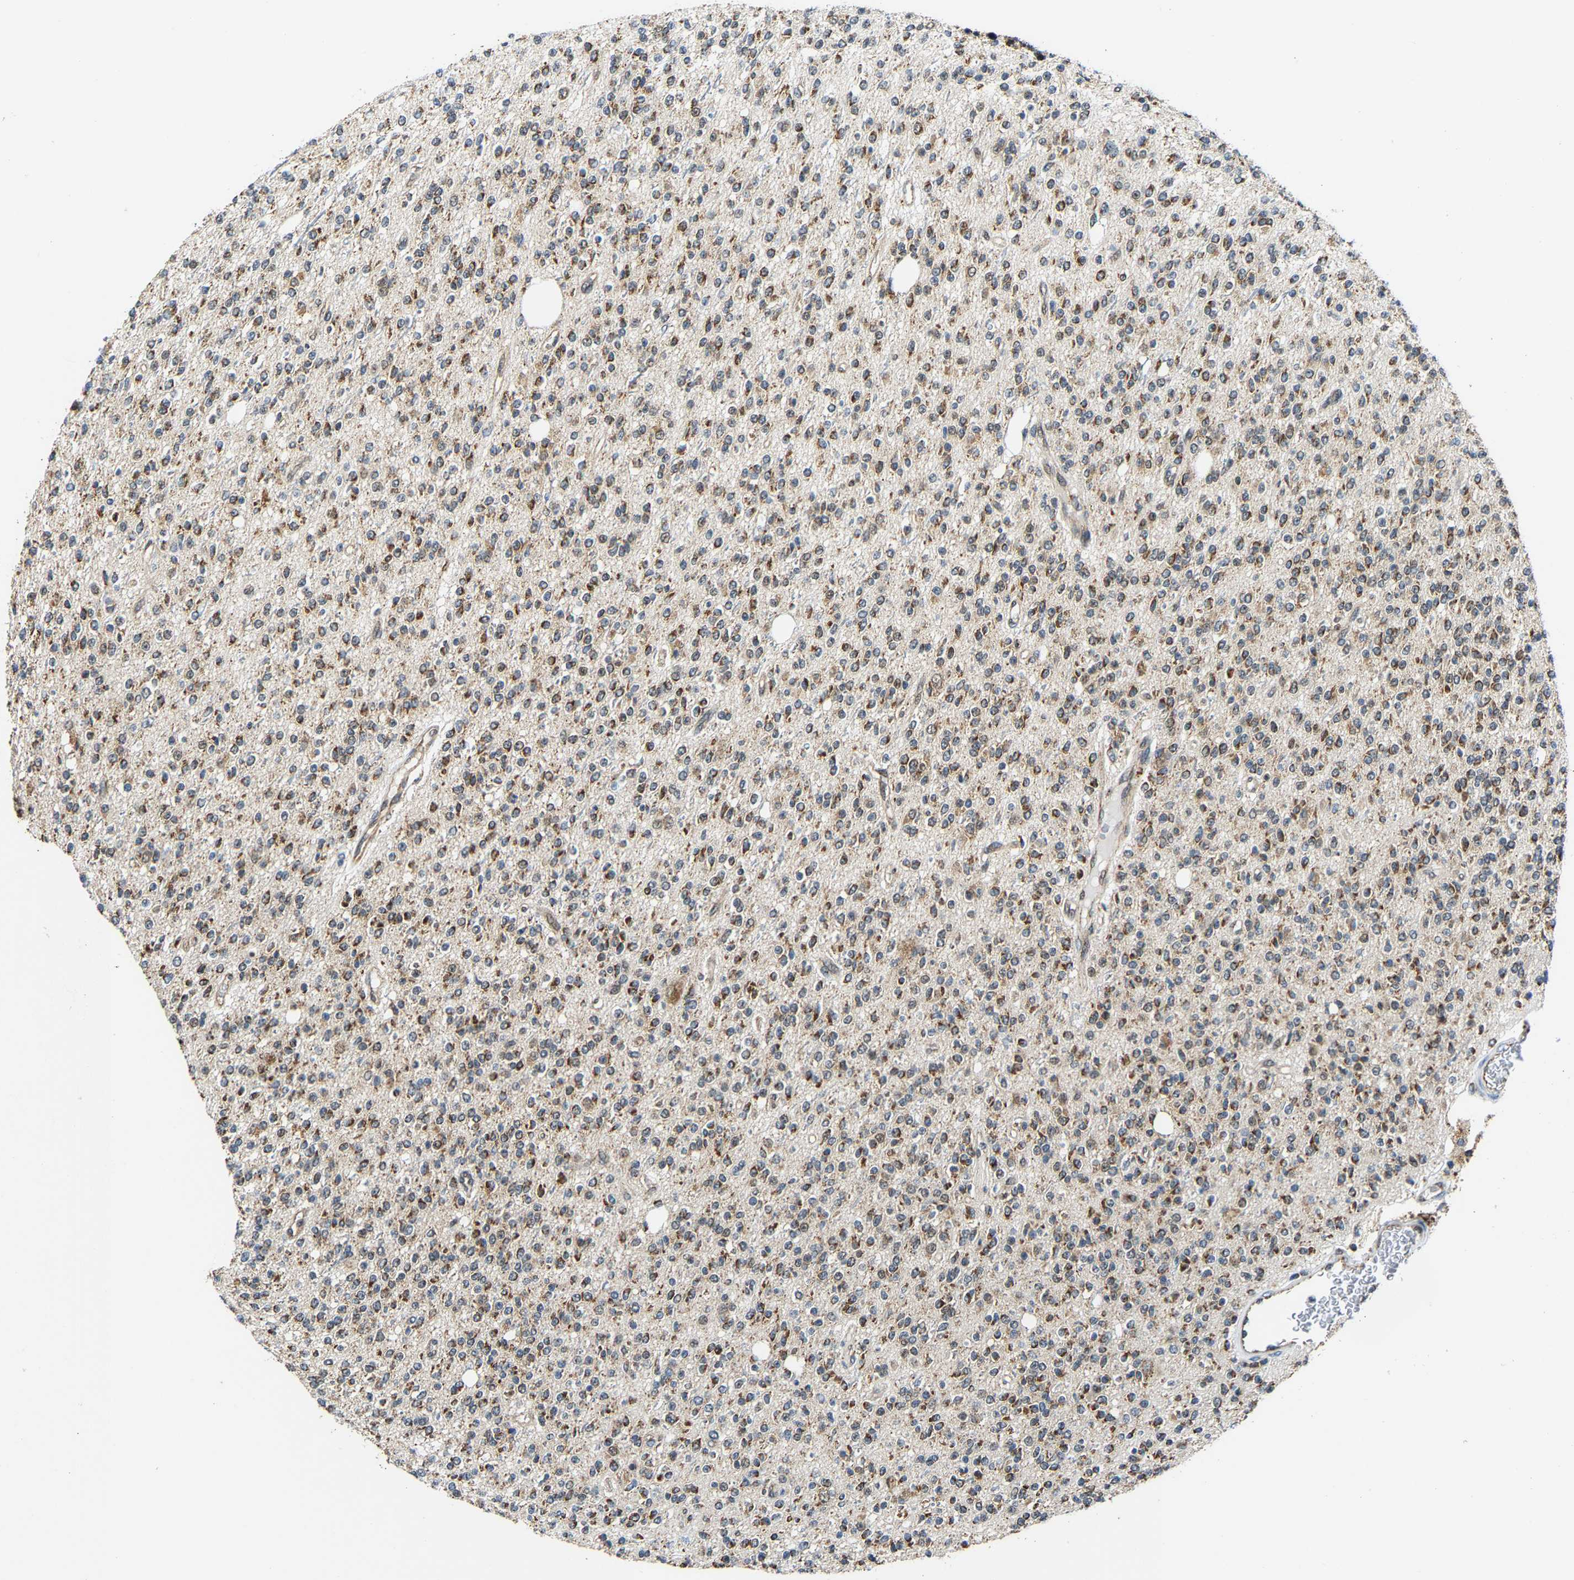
{"staining": {"intensity": "strong", "quantity": "25%-75%", "location": "cytoplasmic/membranous"}, "tissue": "glioma", "cell_type": "Tumor cells", "image_type": "cancer", "snomed": [{"axis": "morphology", "description": "Glioma, malignant, High grade"}, {"axis": "topography", "description": "Brain"}], "caption": "DAB immunohistochemical staining of human malignant glioma (high-grade) demonstrates strong cytoplasmic/membranous protein staining in approximately 25%-75% of tumor cells.", "gene": "GIMAP7", "patient": {"sex": "male", "age": 34}}